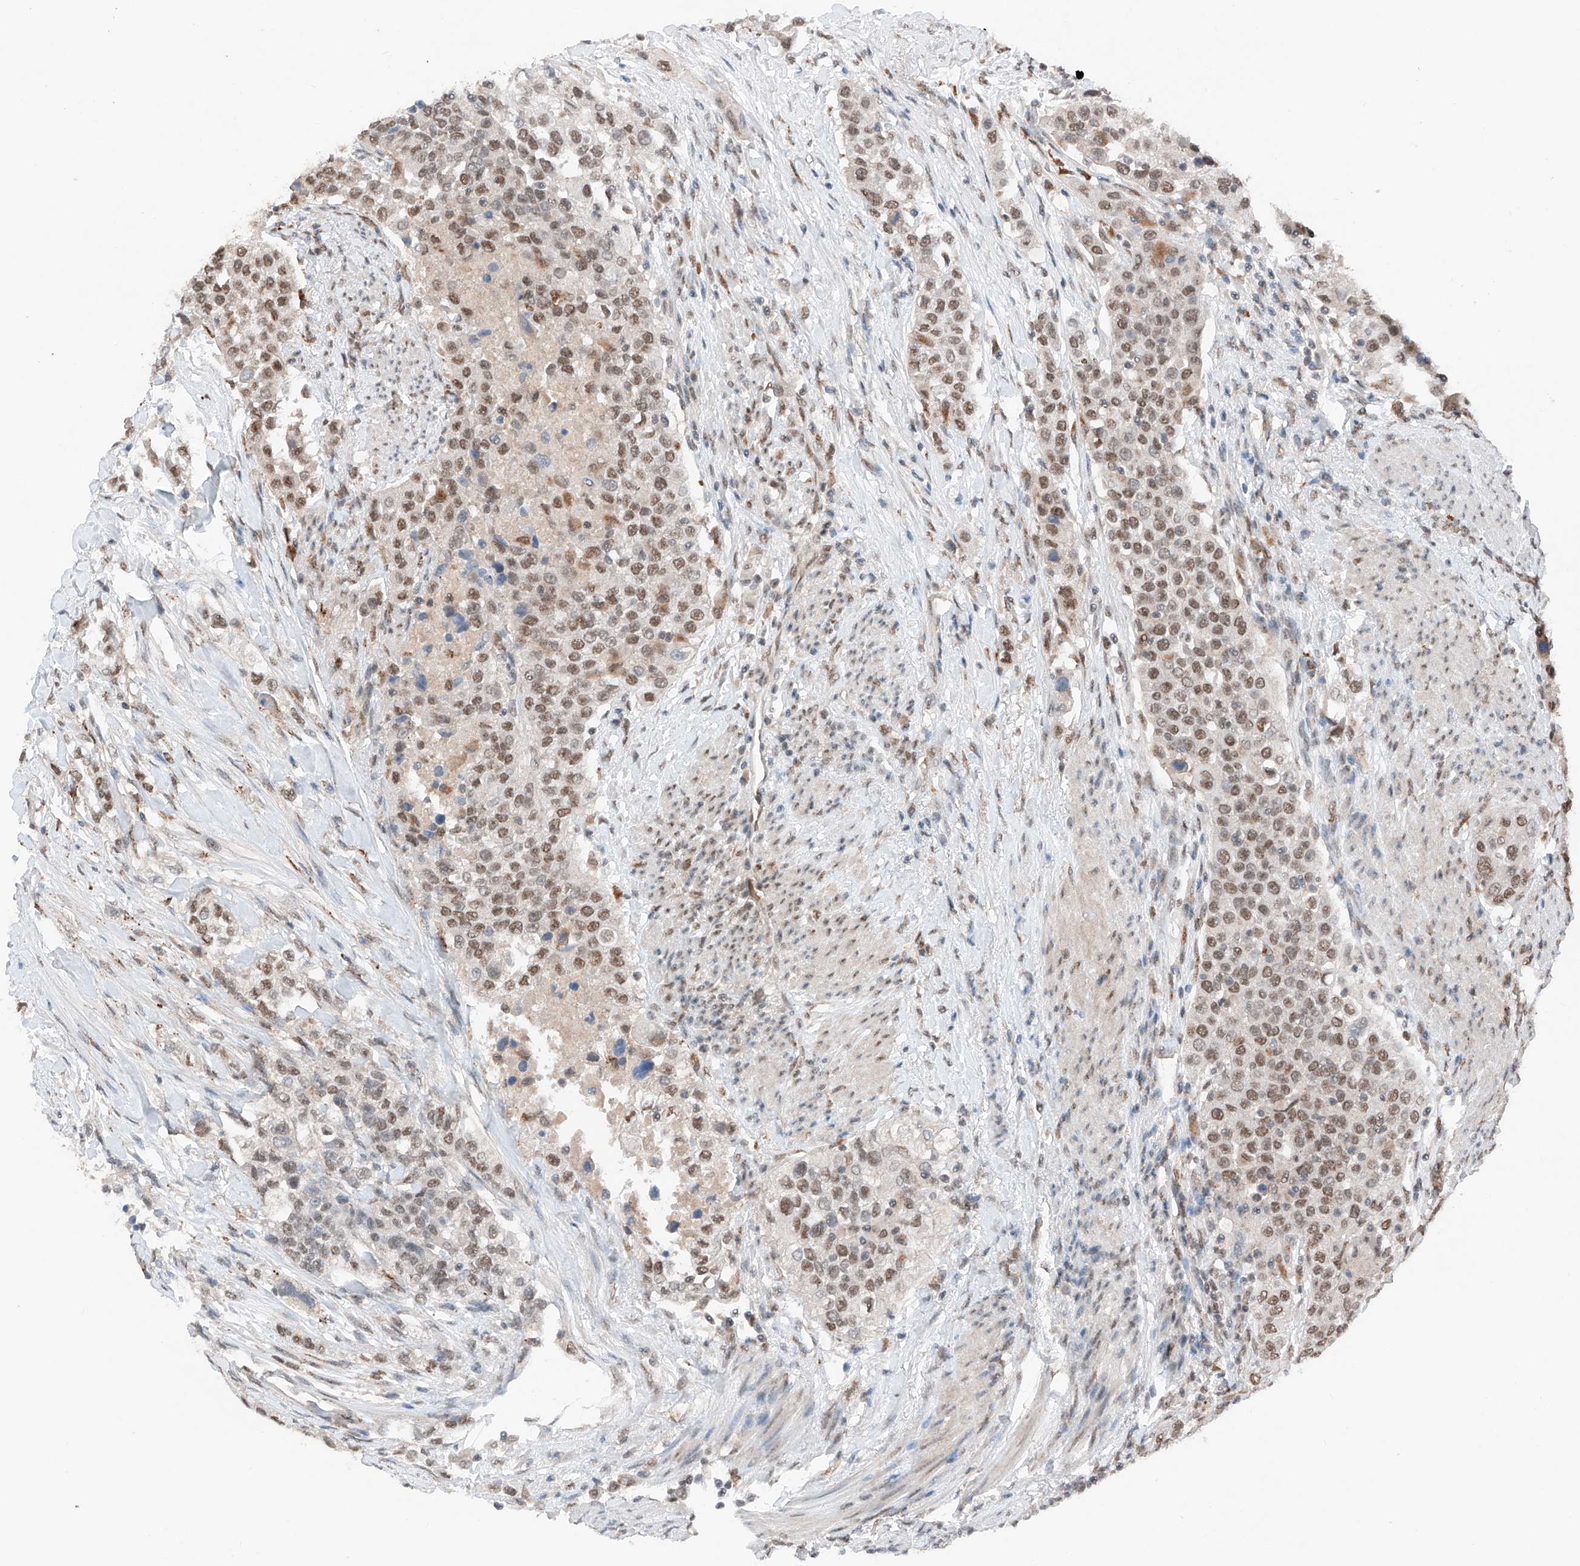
{"staining": {"intensity": "moderate", "quantity": ">75%", "location": "nuclear"}, "tissue": "urothelial cancer", "cell_type": "Tumor cells", "image_type": "cancer", "snomed": [{"axis": "morphology", "description": "Urothelial carcinoma, High grade"}, {"axis": "topography", "description": "Urinary bladder"}], "caption": "Tumor cells demonstrate moderate nuclear expression in about >75% of cells in urothelial carcinoma (high-grade).", "gene": "TBX4", "patient": {"sex": "female", "age": 80}}